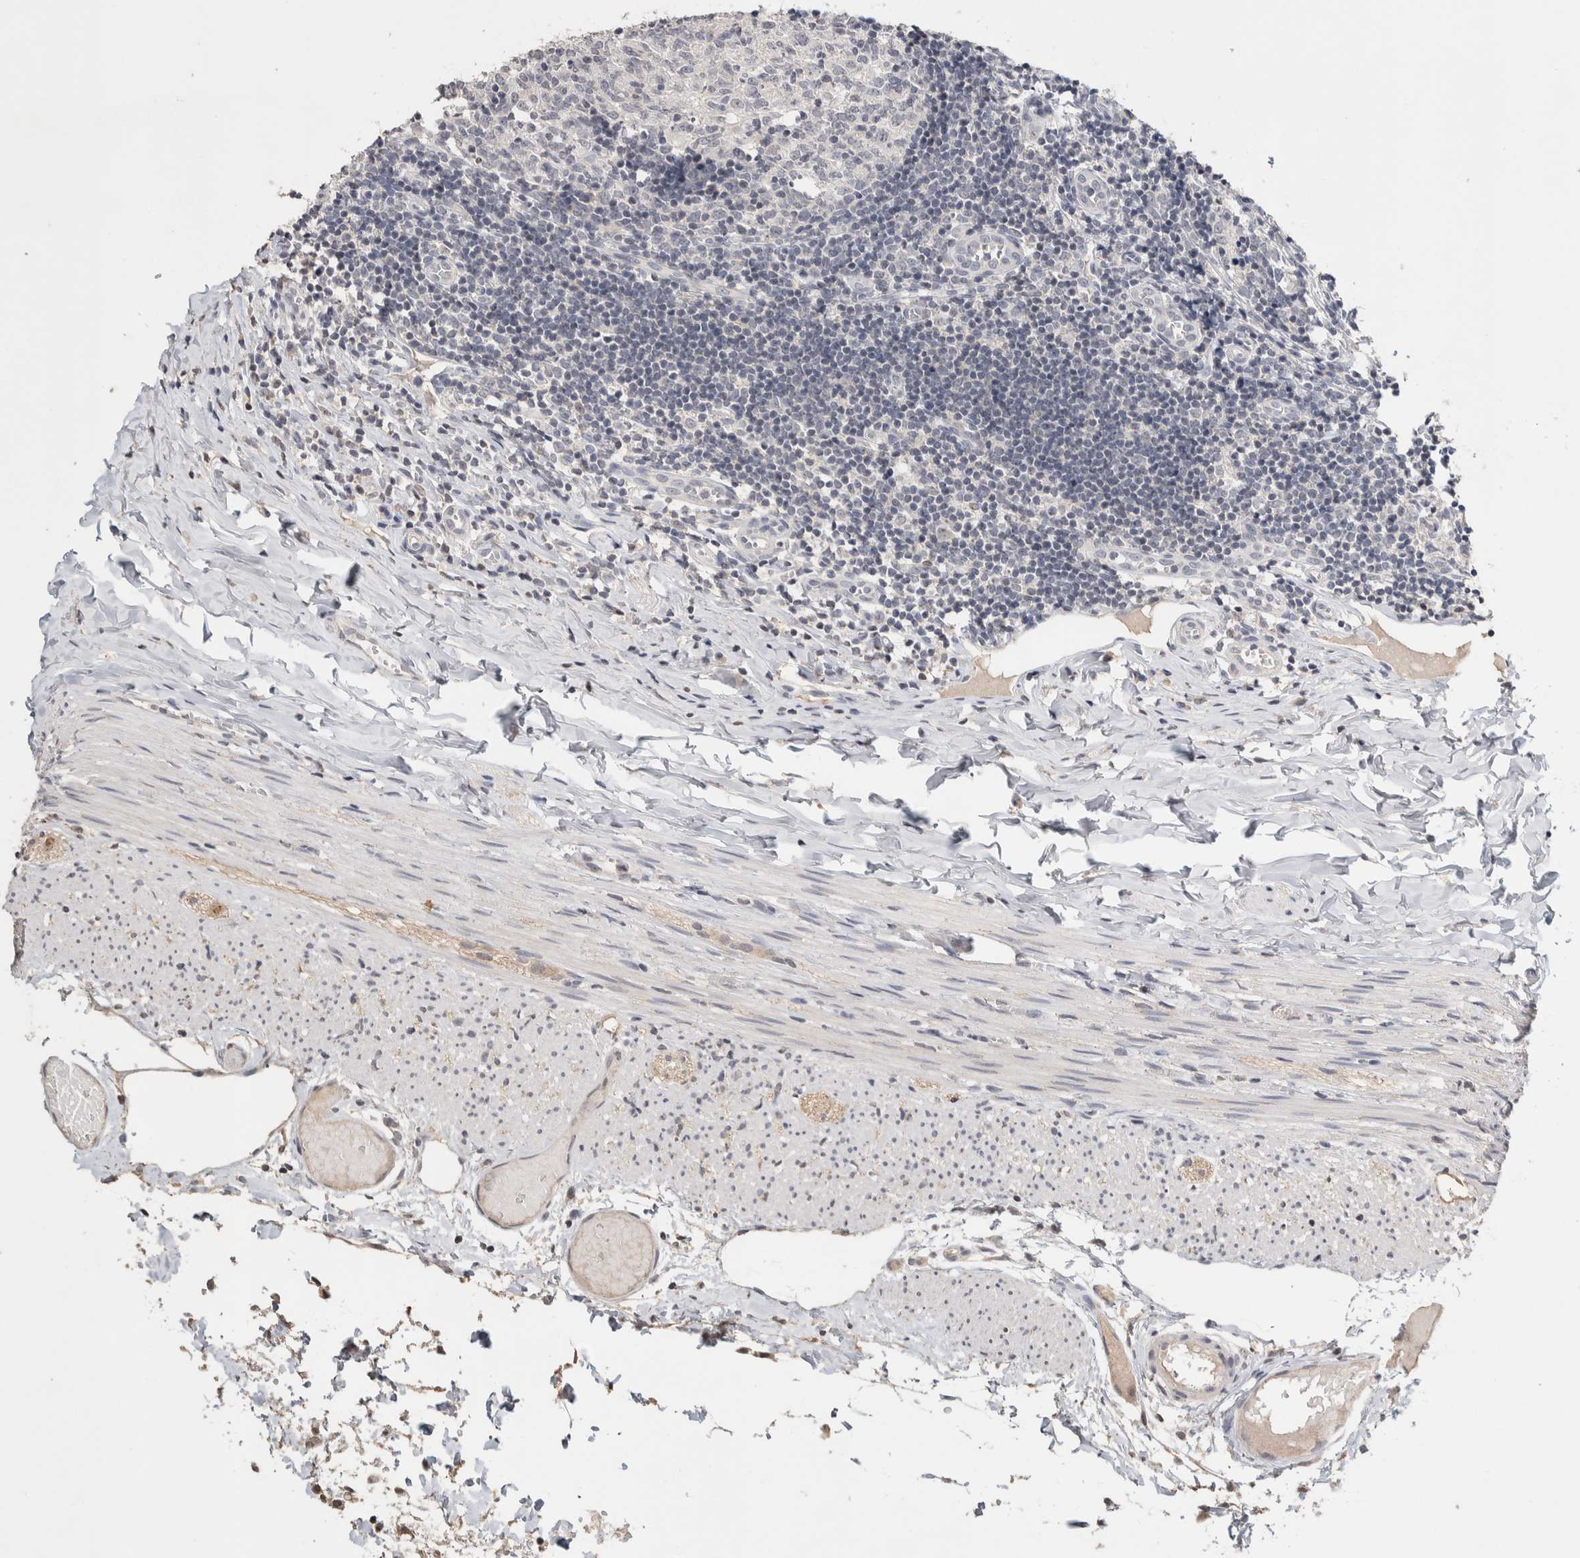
{"staining": {"intensity": "weak", "quantity": "<25%", "location": "cytoplasmic/membranous"}, "tissue": "appendix", "cell_type": "Glandular cells", "image_type": "normal", "snomed": [{"axis": "morphology", "description": "Normal tissue, NOS"}, {"axis": "topography", "description": "Appendix"}], "caption": "This is an immunohistochemistry micrograph of benign human appendix. There is no positivity in glandular cells.", "gene": "CRAT", "patient": {"sex": "male", "age": 8}}